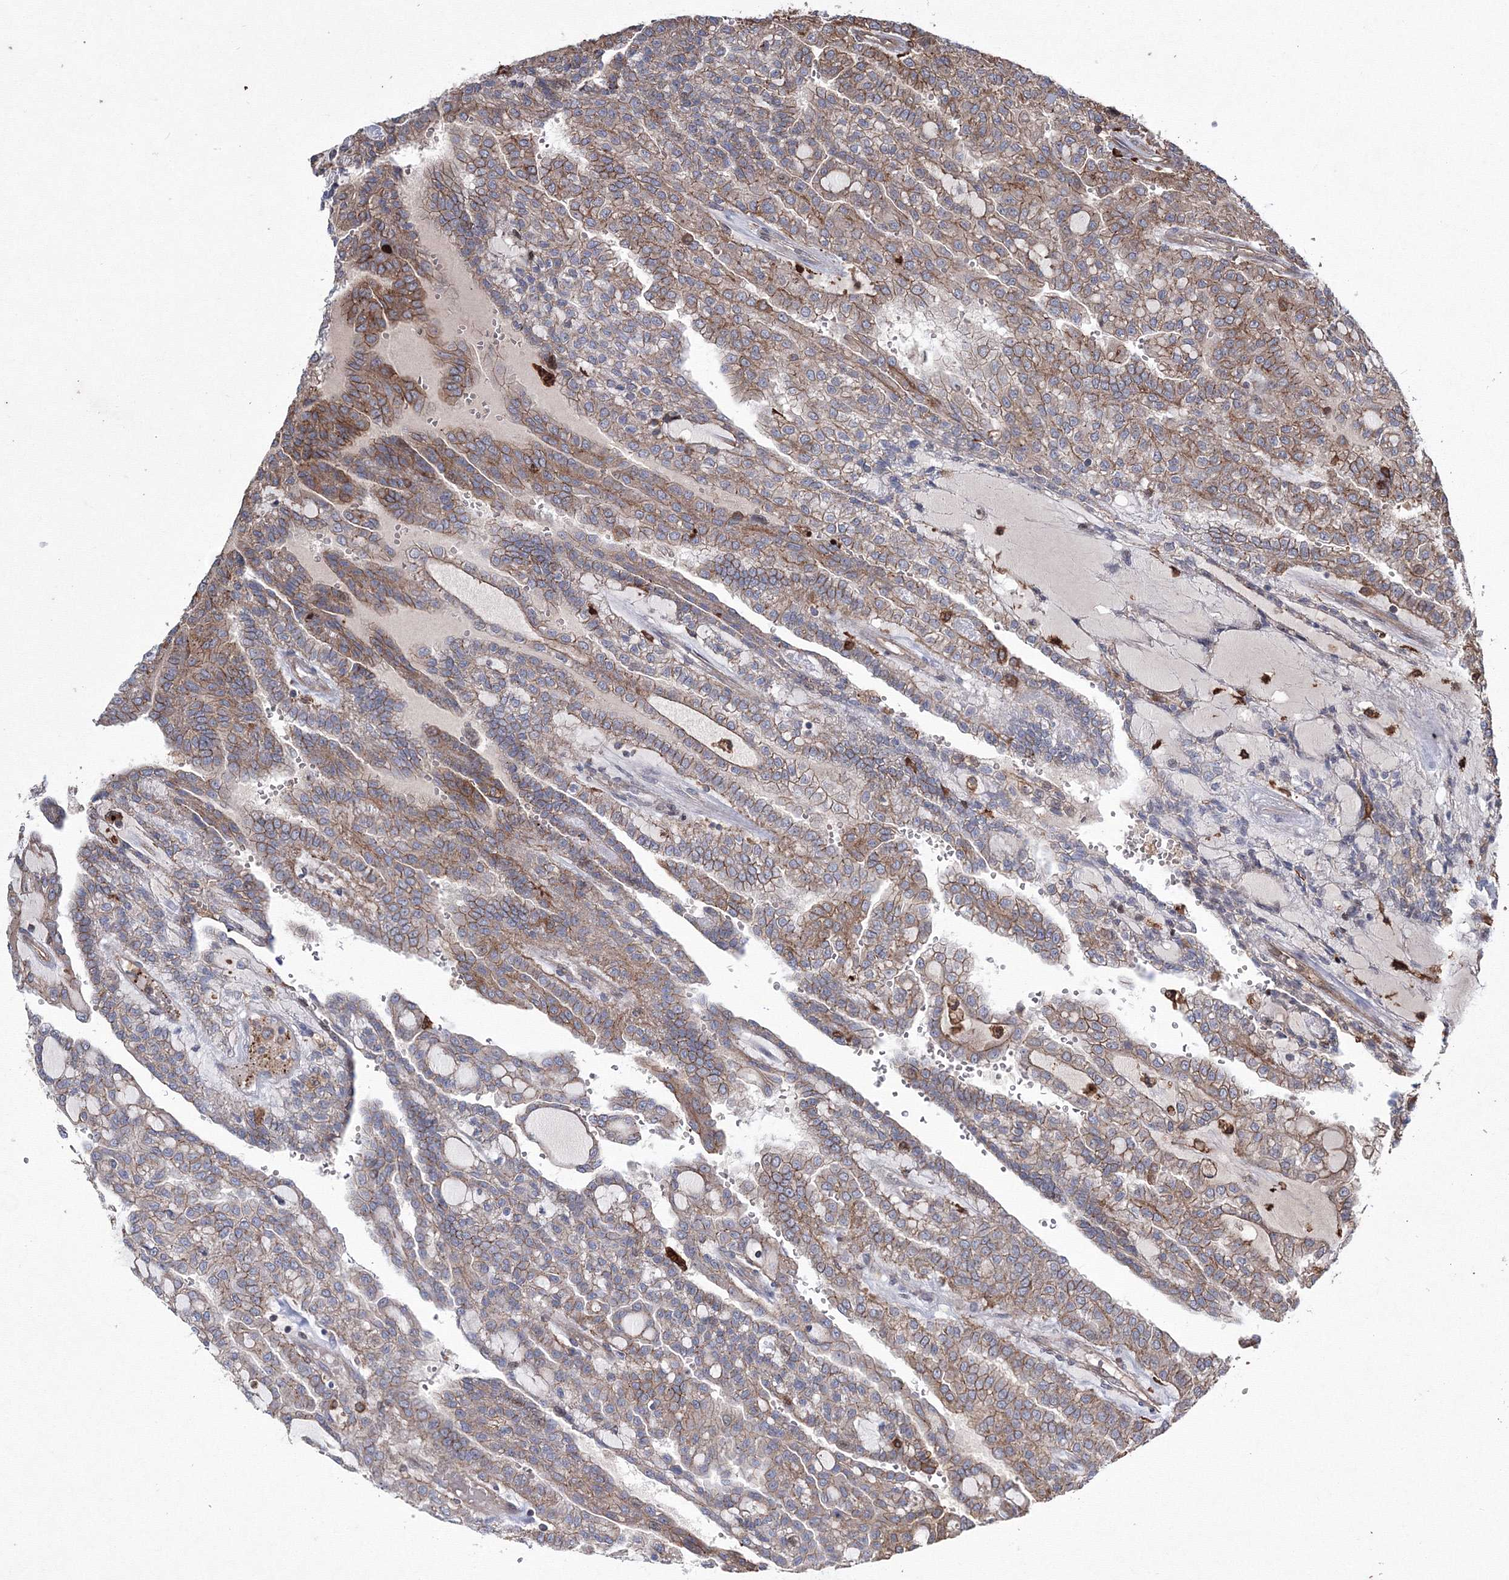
{"staining": {"intensity": "moderate", "quantity": ">75%", "location": "cytoplasmic/membranous"}, "tissue": "renal cancer", "cell_type": "Tumor cells", "image_type": "cancer", "snomed": [{"axis": "morphology", "description": "Adenocarcinoma, NOS"}, {"axis": "topography", "description": "Kidney"}], "caption": "A brown stain labels moderate cytoplasmic/membranous expression of a protein in renal adenocarcinoma tumor cells. (IHC, brightfield microscopy, high magnification).", "gene": "RANBP3L", "patient": {"sex": "male", "age": 63}}